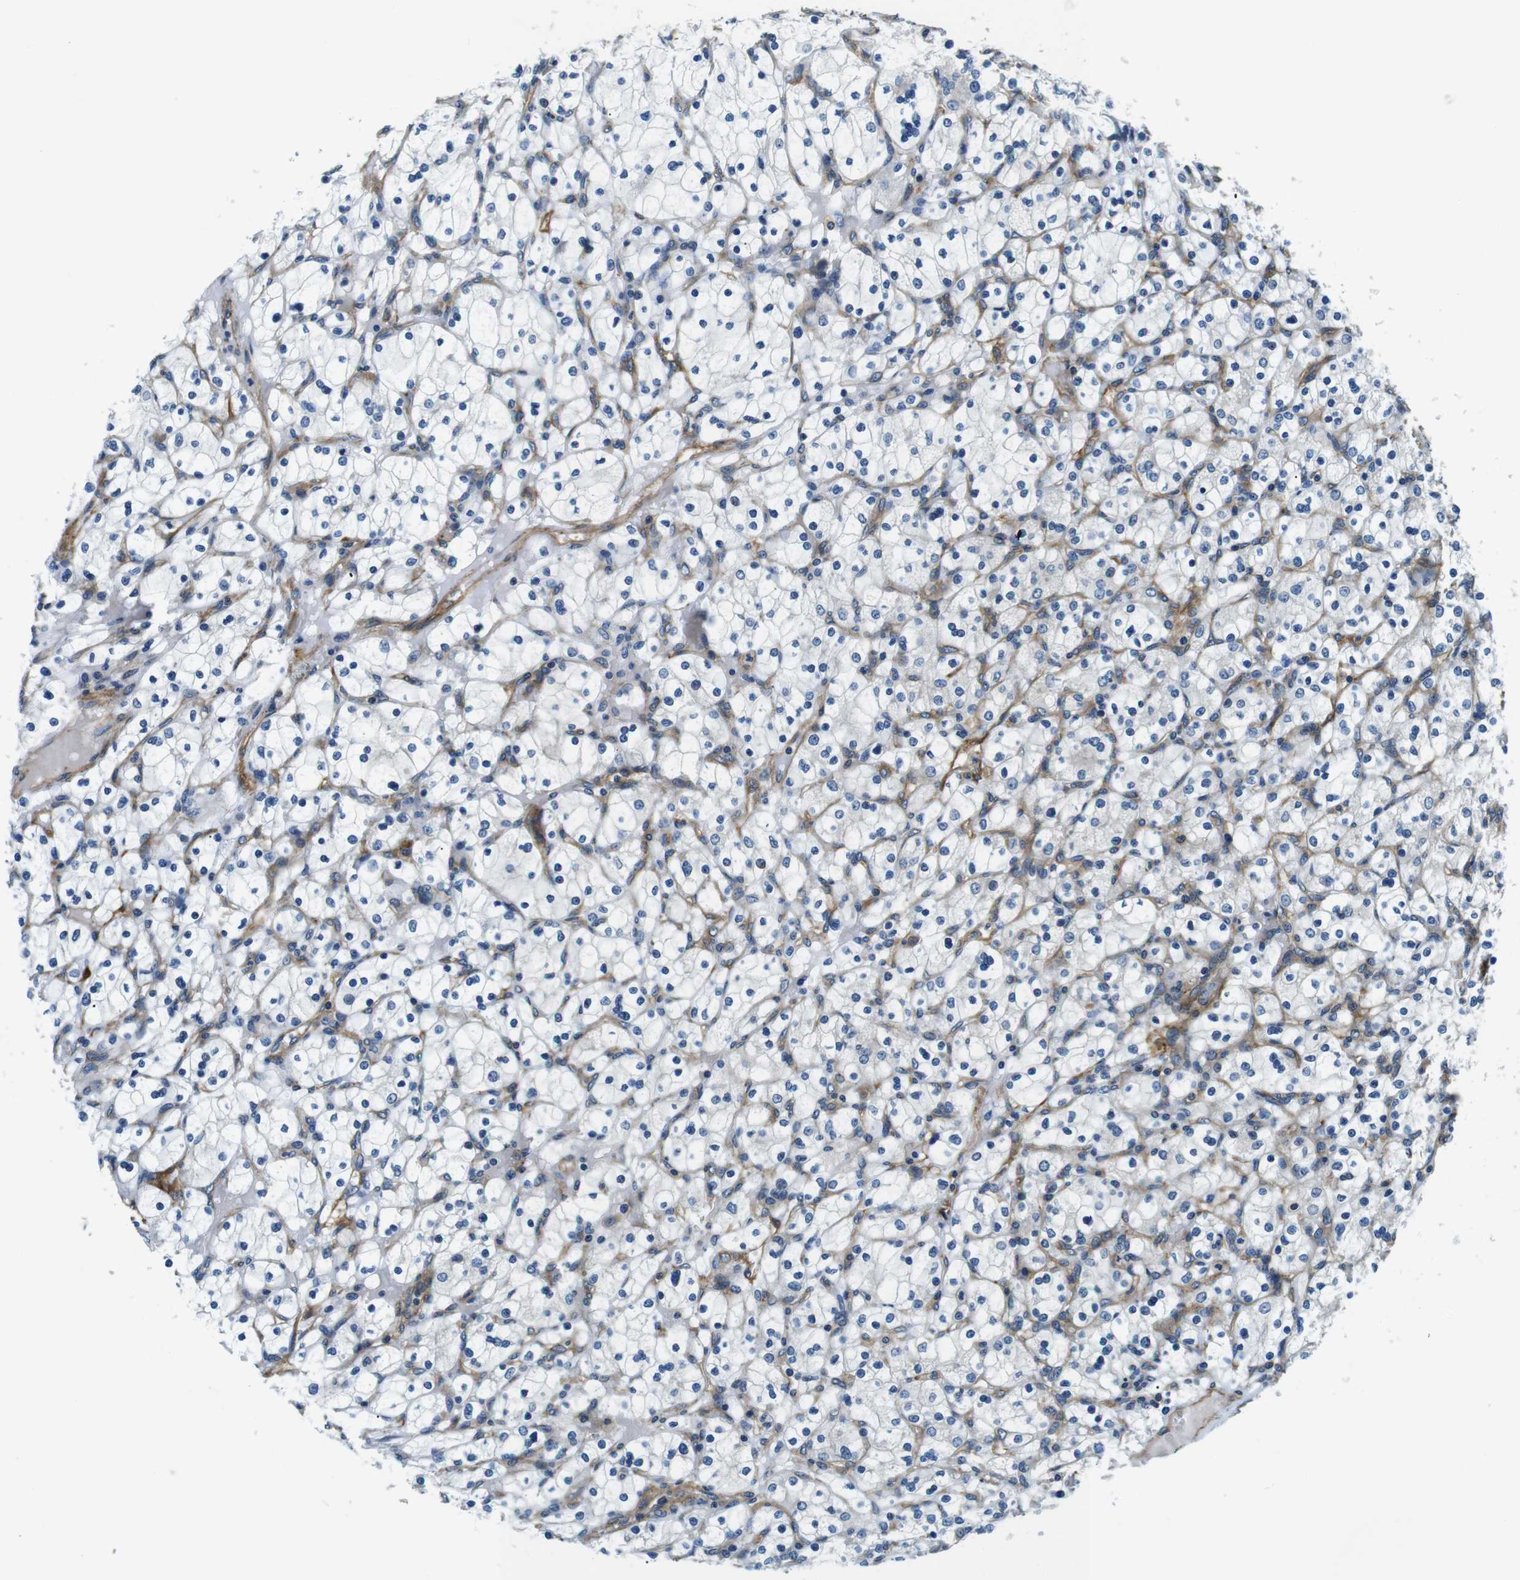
{"staining": {"intensity": "negative", "quantity": "none", "location": "none"}, "tissue": "renal cancer", "cell_type": "Tumor cells", "image_type": "cancer", "snomed": [{"axis": "morphology", "description": "Adenocarcinoma, NOS"}, {"axis": "topography", "description": "Kidney"}], "caption": "This is an IHC histopathology image of adenocarcinoma (renal). There is no staining in tumor cells.", "gene": "TSC1", "patient": {"sex": "female", "age": 83}}